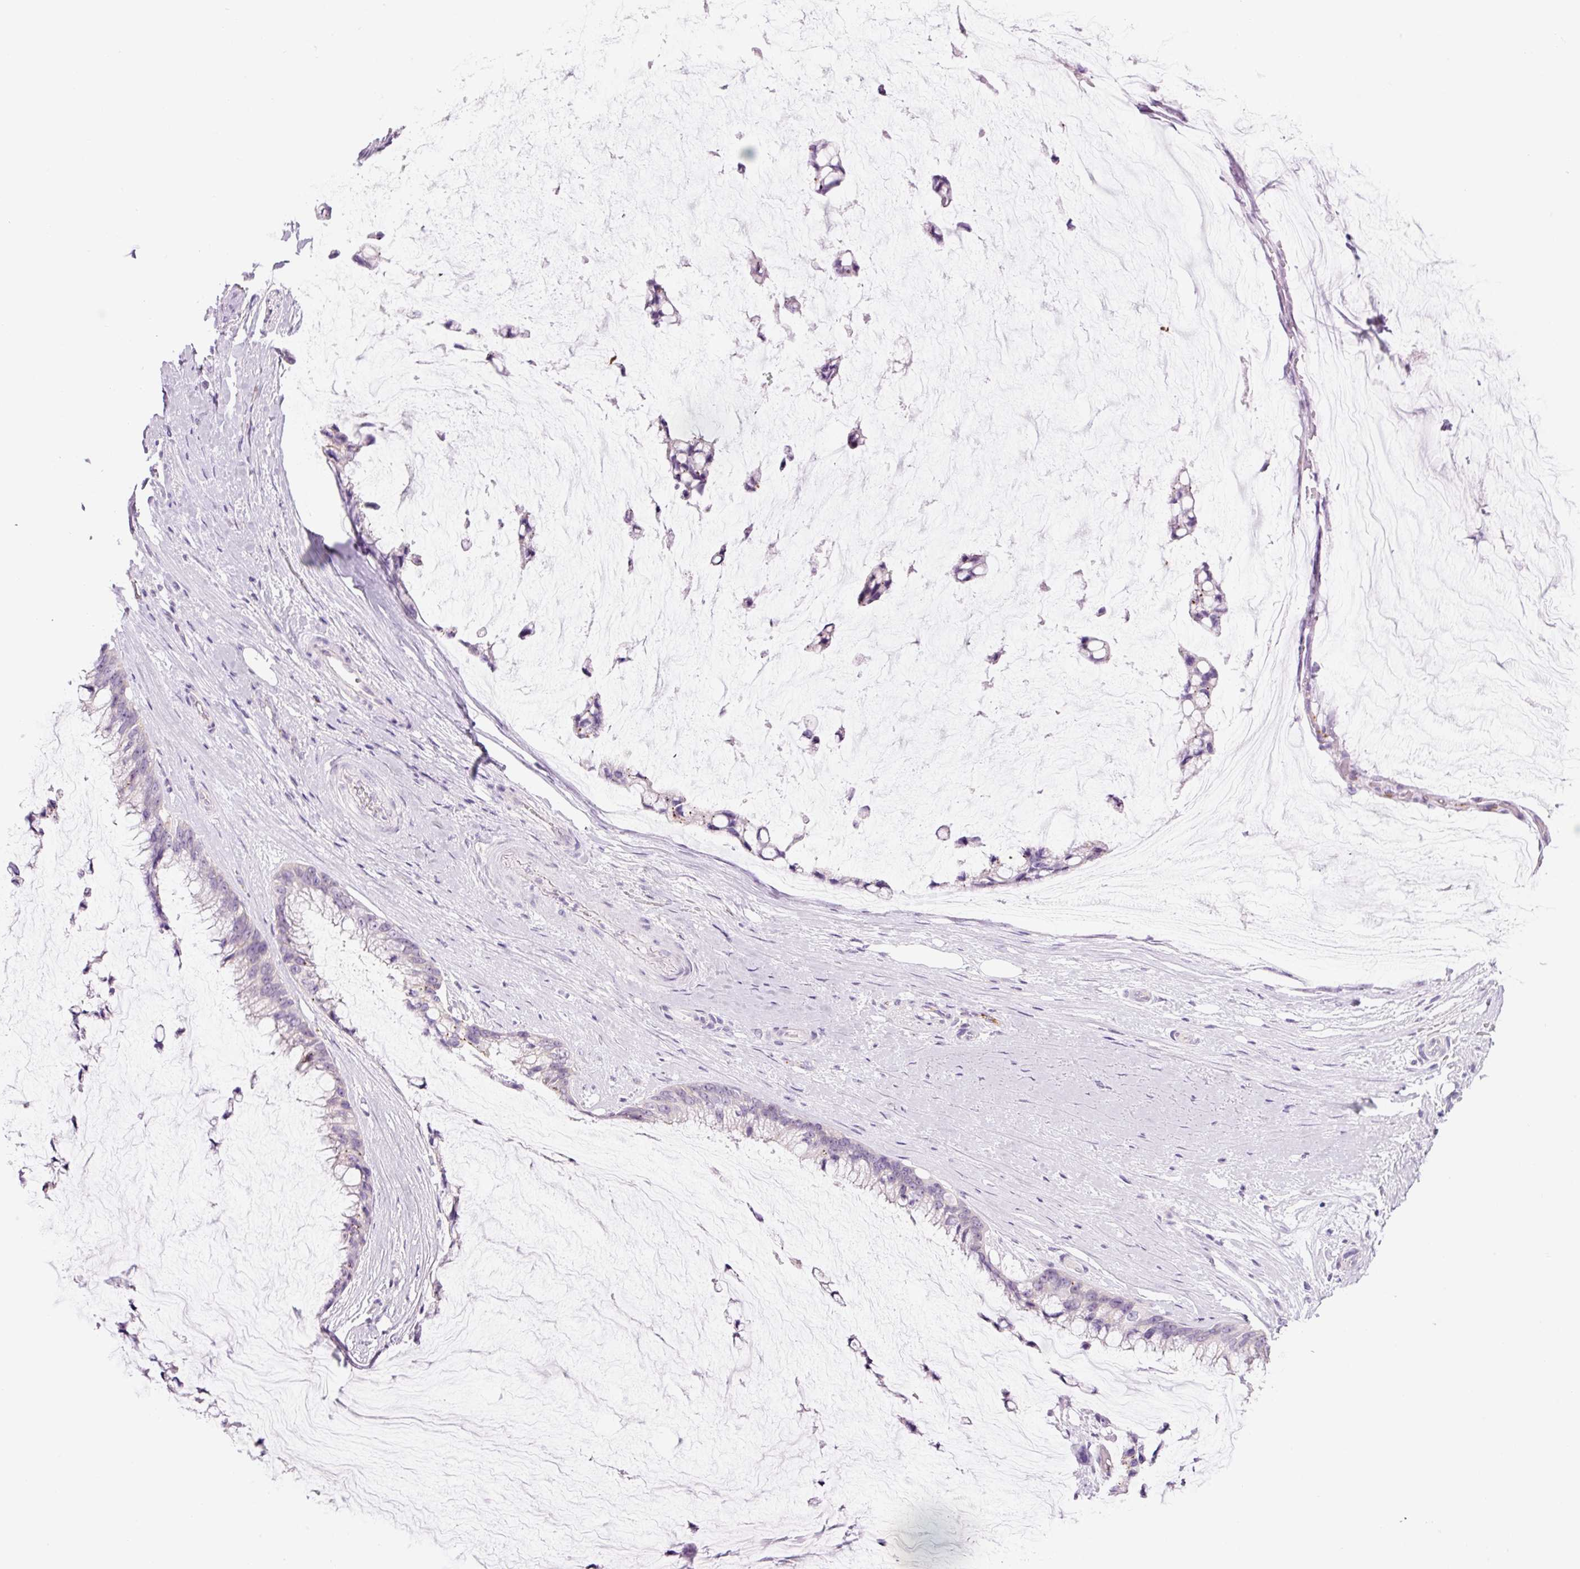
{"staining": {"intensity": "negative", "quantity": "none", "location": "none"}, "tissue": "ovarian cancer", "cell_type": "Tumor cells", "image_type": "cancer", "snomed": [{"axis": "morphology", "description": "Cystadenocarcinoma, mucinous, NOS"}, {"axis": "topography", "description": "Ovary"}], "caption": "A high-resolution photomicrograph shows immunohistochemistry staining of ovarian cancer, which exhibits no significant expression in tumor cells.", "gene": "HSPA4L", "patient": {"sex": "female", "age": 39}}